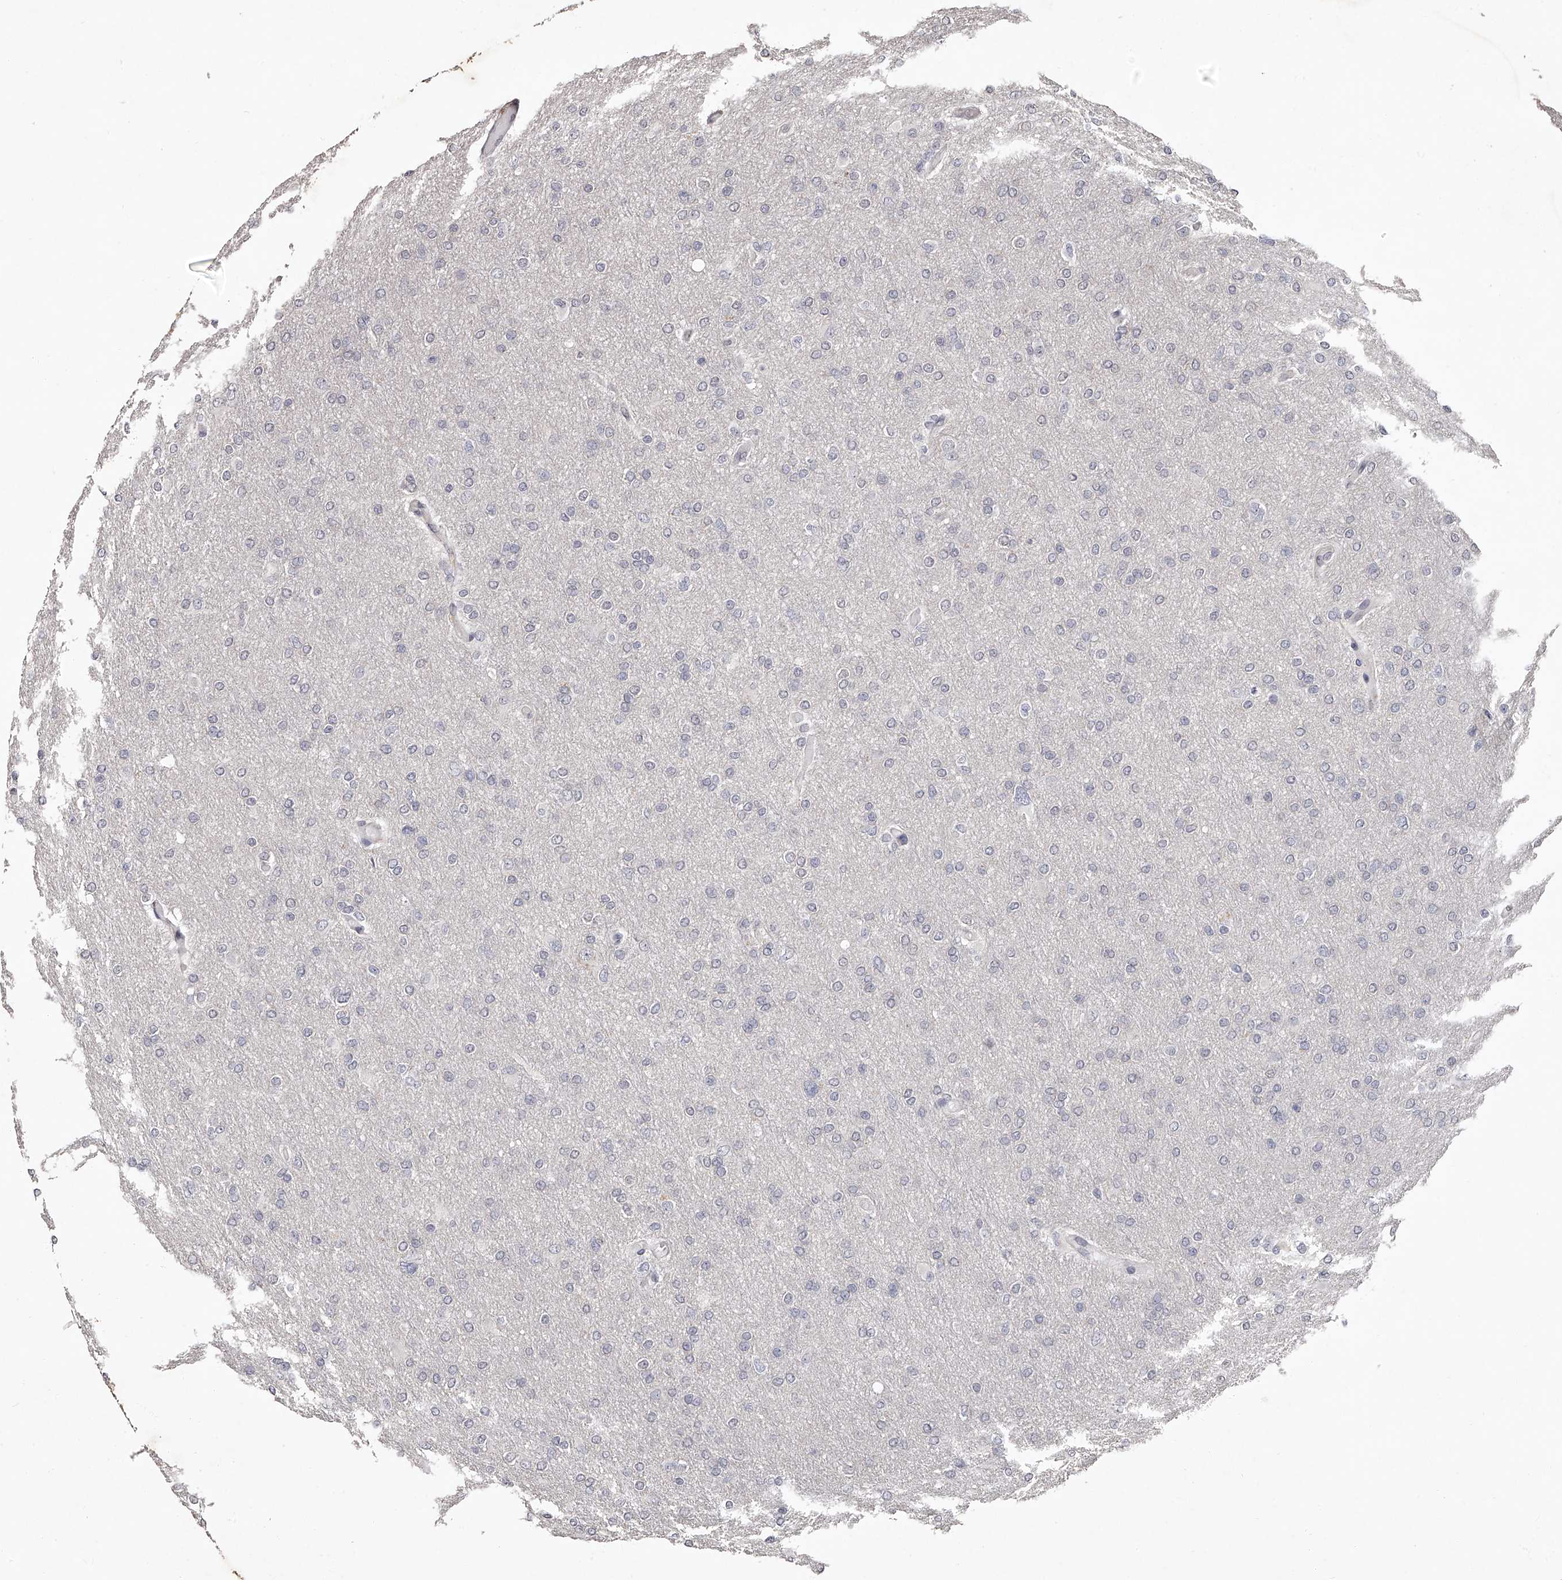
{"staining": {"intensity": "negative", "quantity": "none", "location": "none"}, "tissue": "glioma", "cell_type": "Tumor cells", "image_type": "cancer", "snomed": [{"axis": "morphology", "description": "Glioma, malignant, High grade"}, {"axis": "topography", "description": "Cerebral cortex"}], "caption": "Immunohistochemical staining of glioma shows no significant expression in tumor cells.", "gene": "NT5DC1", "patient": {"sex": "female", "age": 36}}